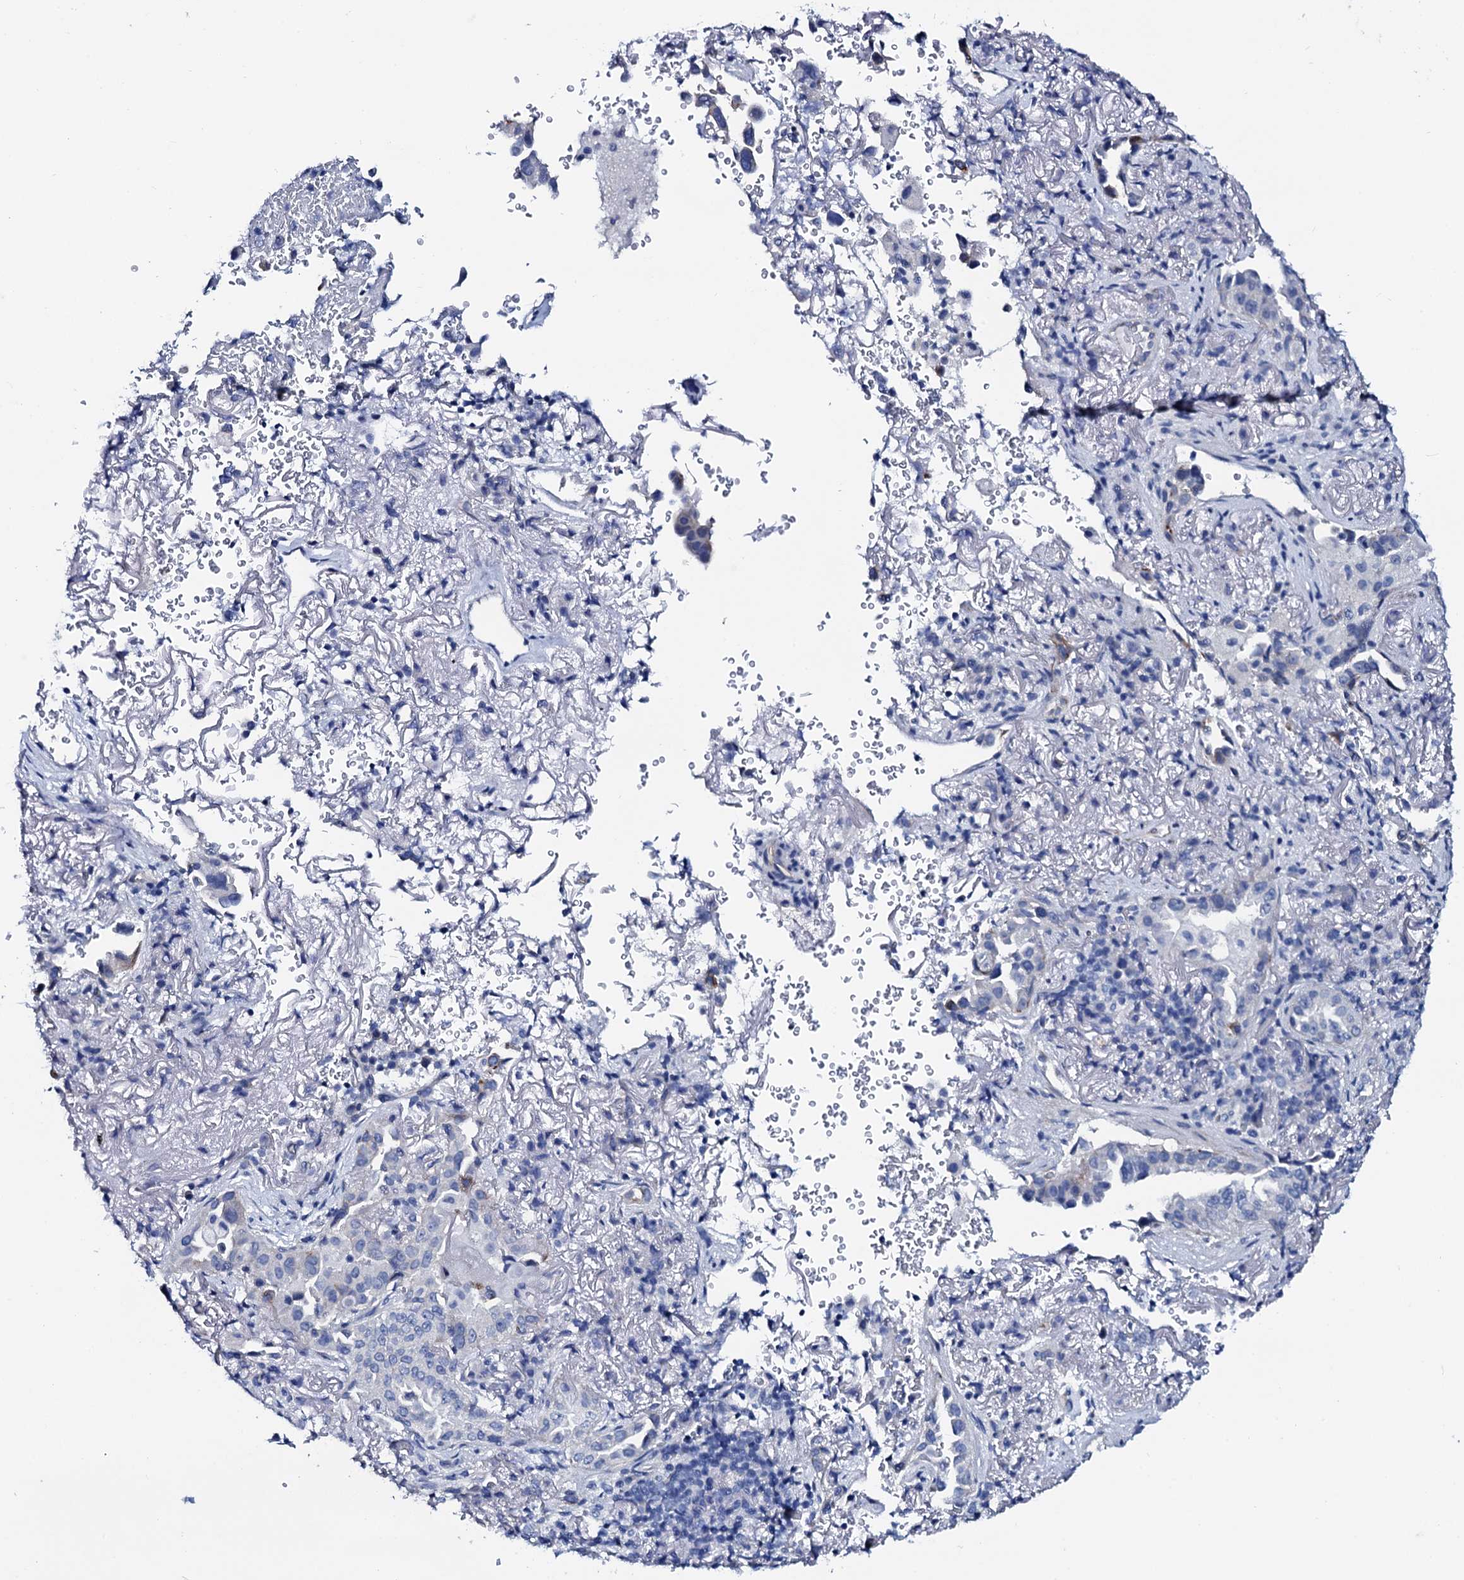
{"staining": {"intensity": "negative", "quantity": "none", "location": "none"}, "tissue": "lung cancer", "cell_type": "Tumor cells", "image_type": "cancer", "snomed": [{"axis": "morphology", "description": "Adenocarcinoma, NOS"}, {"axis": "topography", "description": "Lung"}], "caption": "The photomicrograph demonstrates no significant expression in tumor cells of adenocarcinoma (lung).", "gene": "GYS2", "patient": {"sex": "female", "age": 69}}